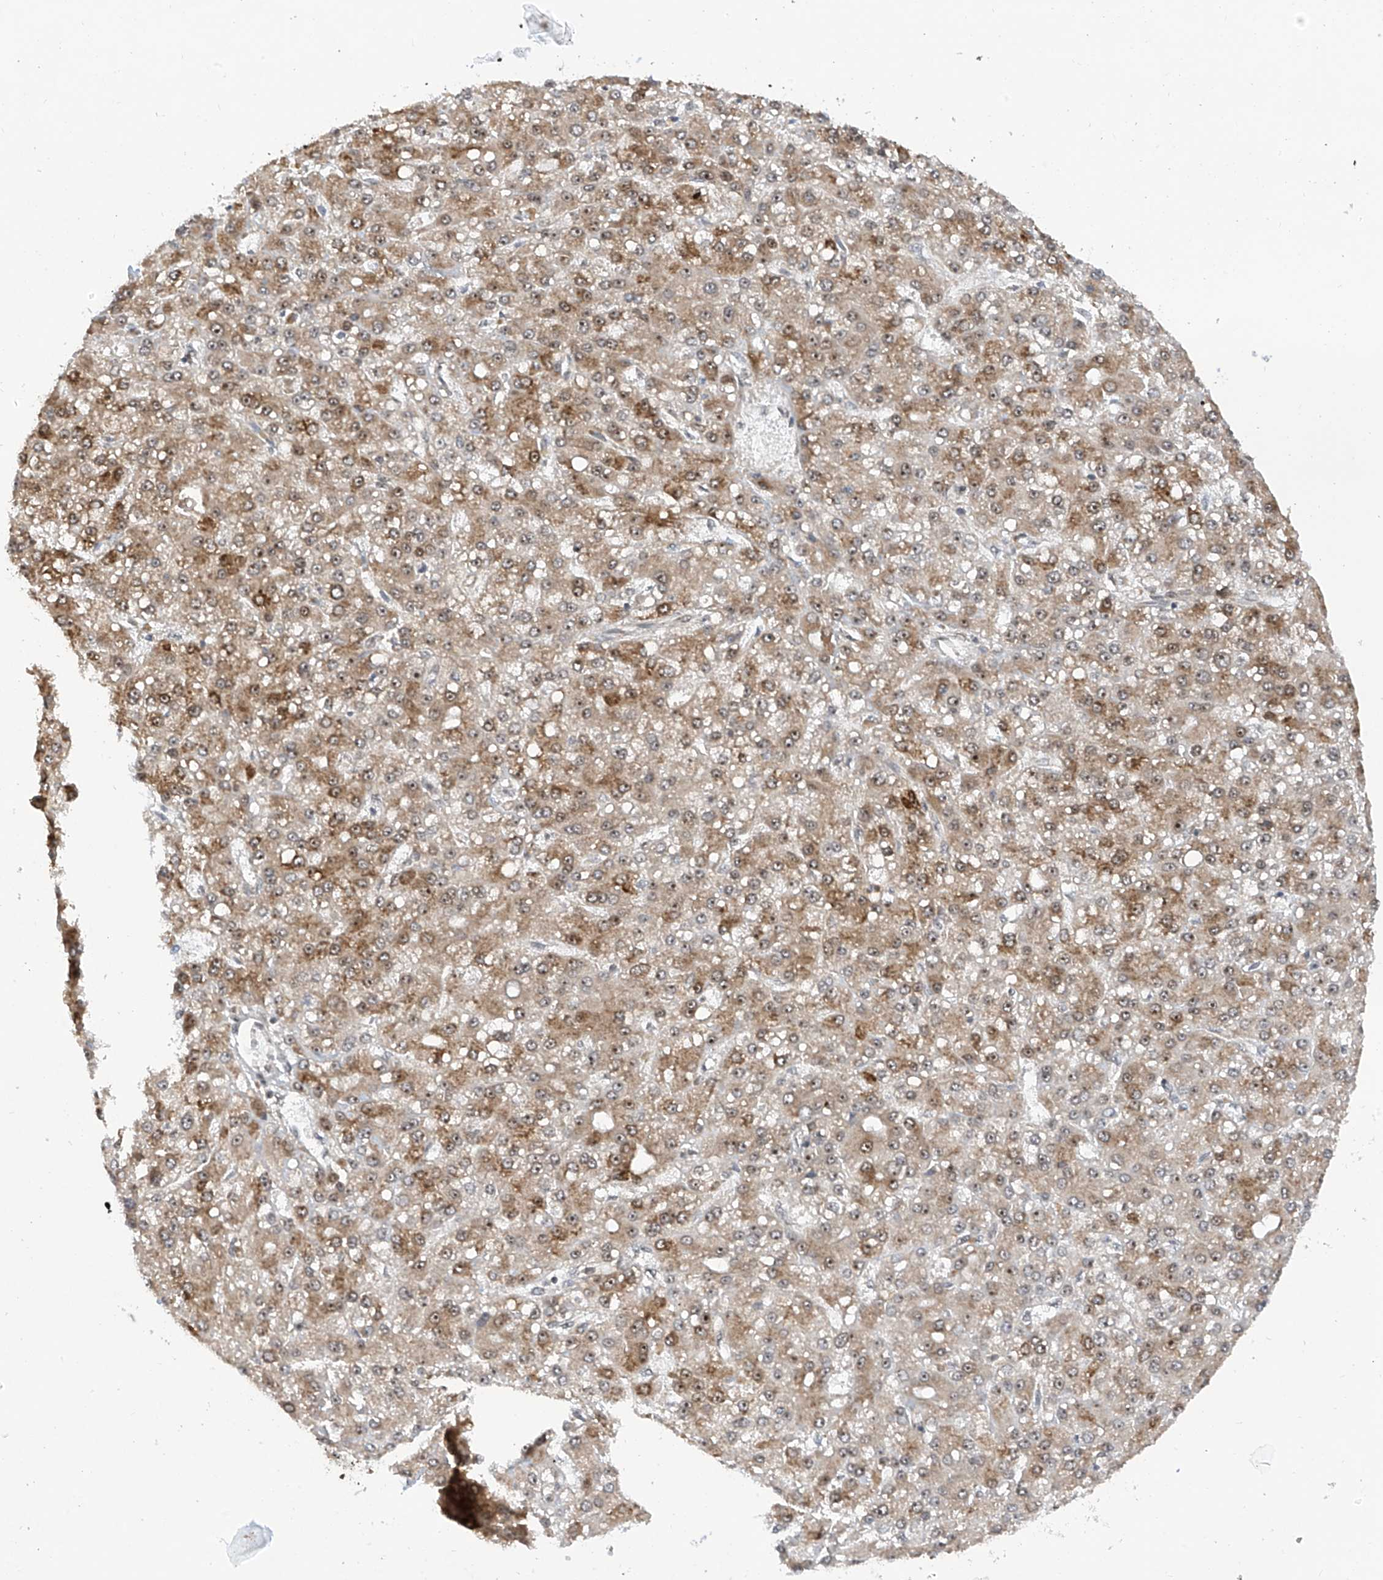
{"staining": {"intensity": "moderate", "quantity": ">75%", "location": "cytoplasmic/membranous,nuclear"}, "tissue": "liver cancer", "cell_type": "Tumor cells", "image_type": "cancer", "snomed": [{"axis": "morphology", "description": "Carcinoma, Hepatocellular, NOS"}, {"axis": "topography", "description": "Liver"}], "caption": "Tumor cells show medium levels of moderate cytoplasmic/membranous and nuclear expression in approximately >75% of cells in human liver hepatocellular carcinoma.", "gene": "C1orf131", "patient": {"sex": "male", "age": 67}}